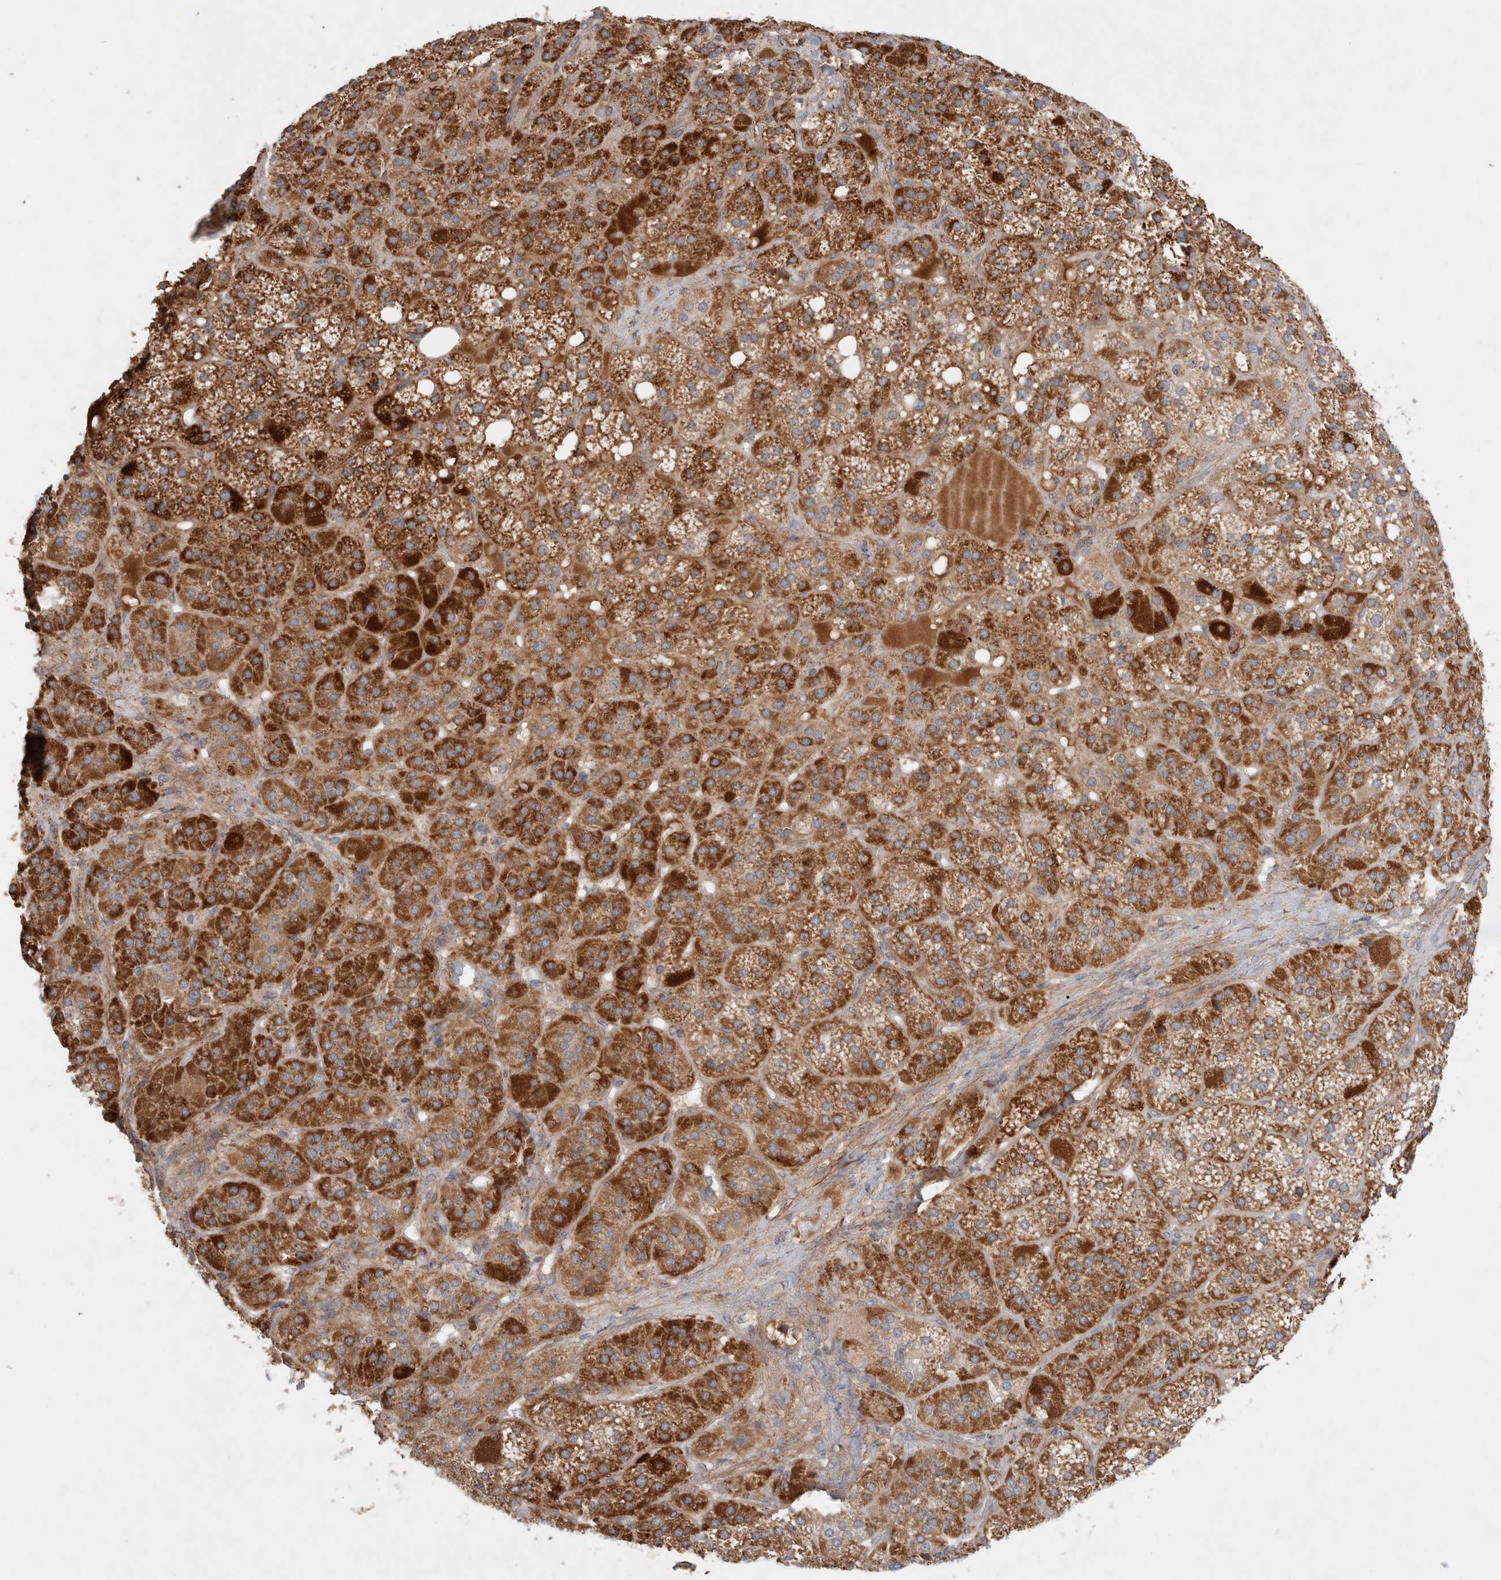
{"staining": {"intensity": "strong", "quantity": ">75%", "location": "cytoplasmic/membranous"}, "tissue": "adrenal gland", "cell_type": "Glandular cells", "image_type": "normal", "snomed": [{"axis": "morphology", "description": "Normal tissue, NOS"}, {"axis": "topography", "description": "Adrenal gland"}], "caption": "Immunohistochemistry image of normal adrenal gland stained for a protein (brown), which shows high levels of strong cytoplasmic/membranous staining in approximately >75% of glandular cells.", "gene": "MRPS28", "patient": {"sex": "female", "age": 59}}